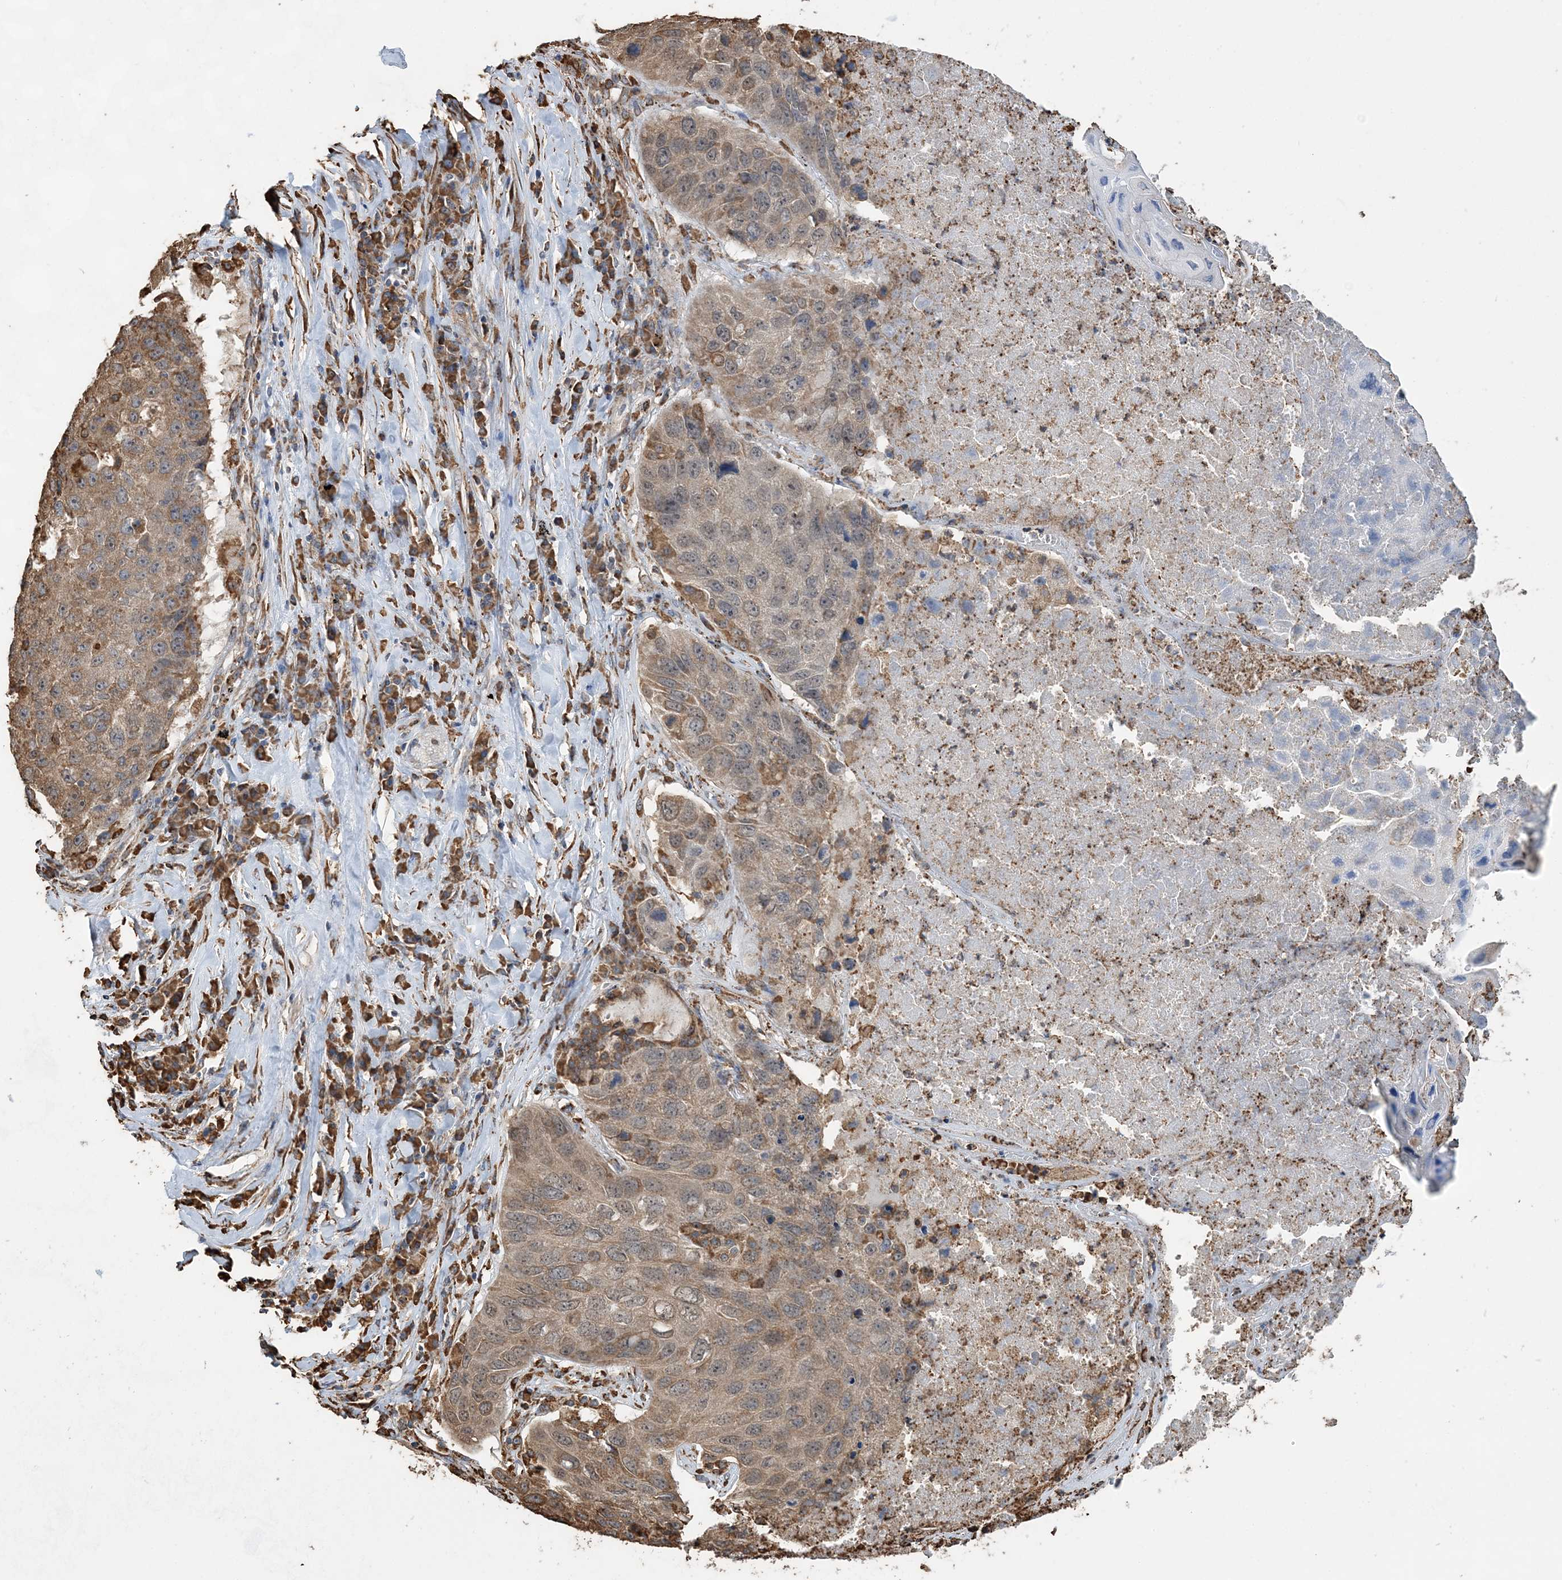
{"staining": {"intensity": "moderate", "quantity": ">75%", "location": "cytoplasmic/membranous"}, "tissue": "lung cancer", "cell_type": "Tumor cells", "image_type": "cancer", "snomed": [{"axis": "morphology", "description": "Squamous cell carcinoma, NOS"}, {"axis": "topography", "description": "Lung"}], "caption": "This is a photomicrograph of immunohistochemistry (IHC) staining of lung cancer (squamous cell carcinoma), which shows moderate expression in the cytoplasmic/membranous of tumor cells.", "gene": "WDR12", "patient": {"sex": "male", "age": 61}}